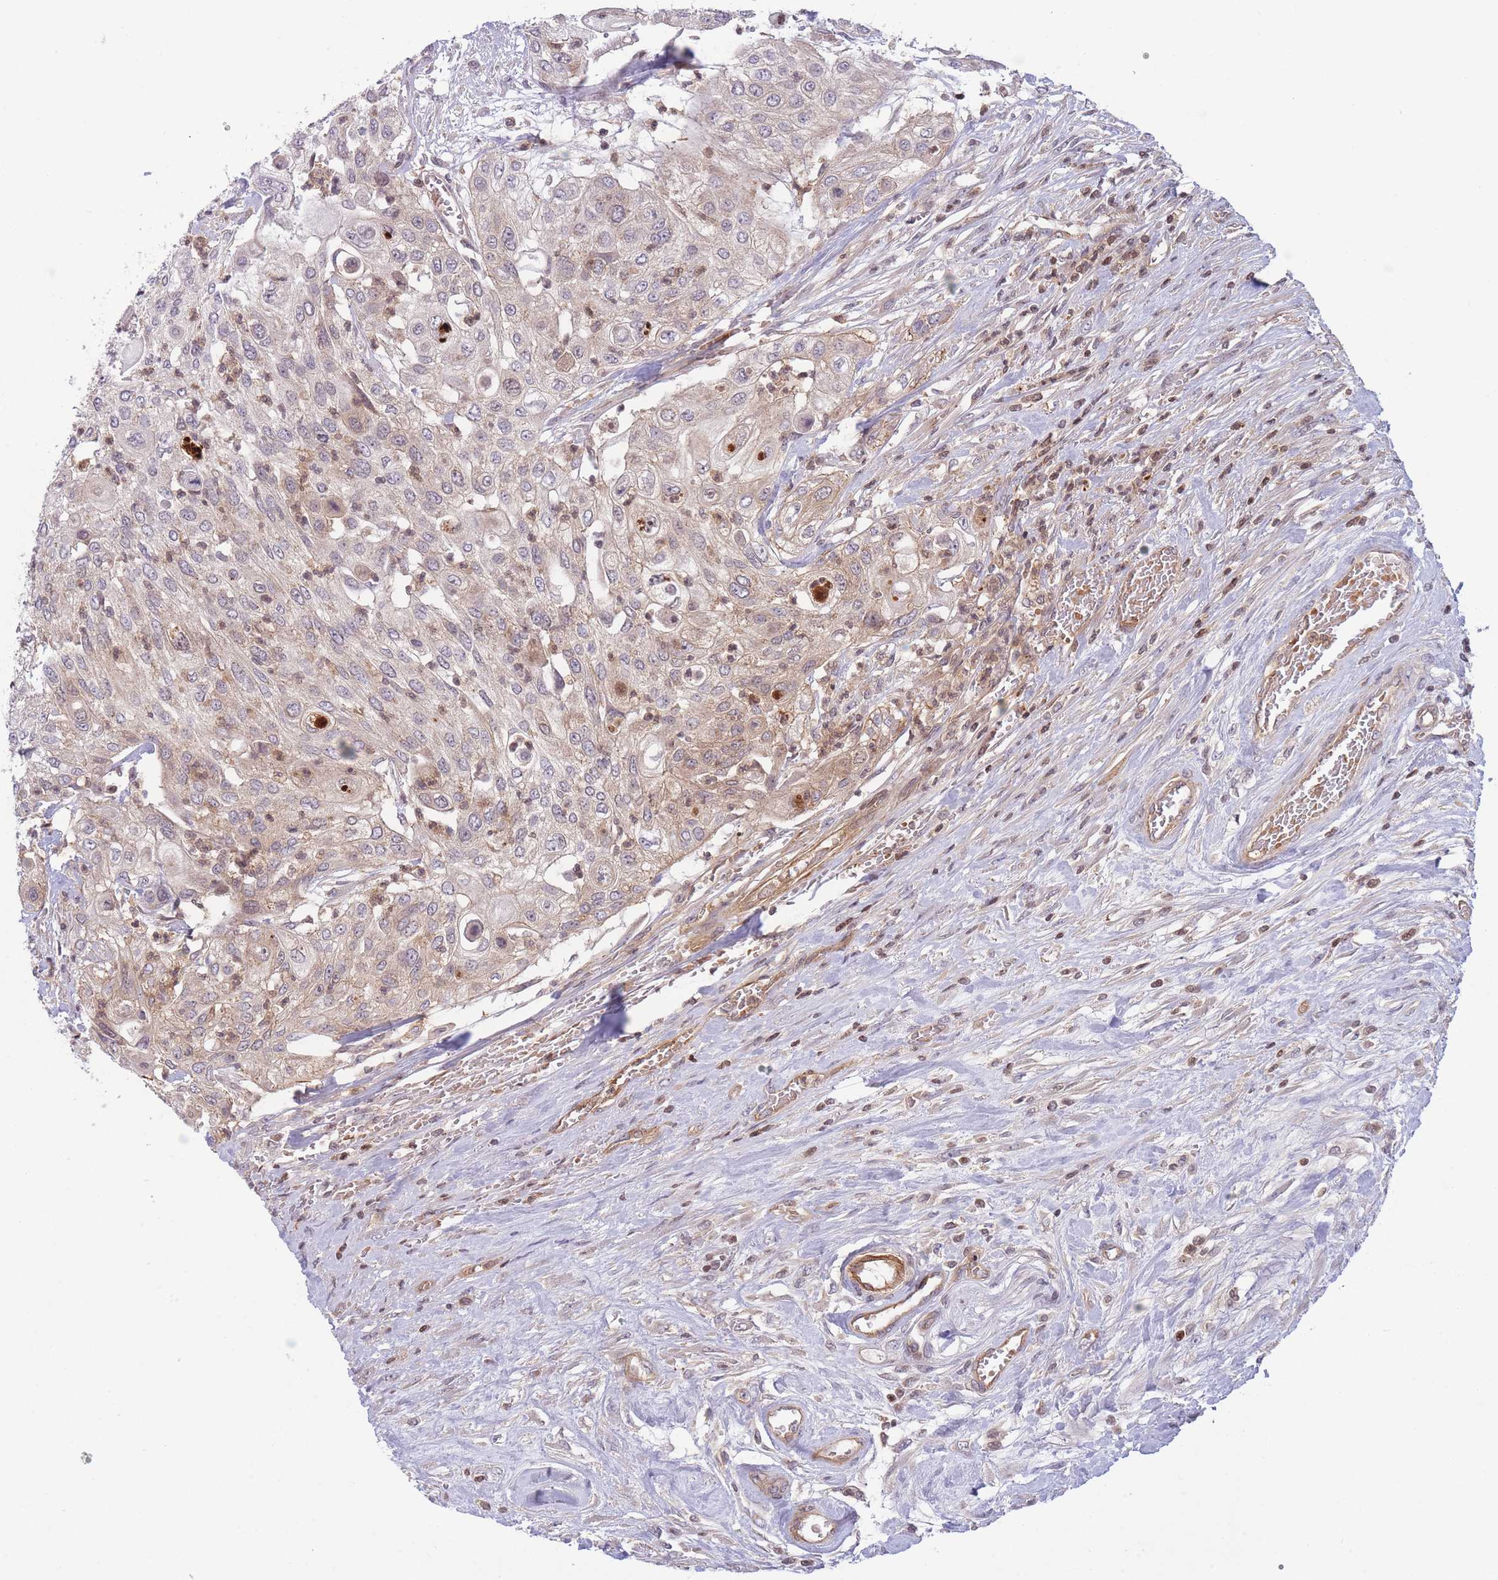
{"staining": {"intensity": "weak", "quantity": "25%-75%", "location": "cytoplasmic/membranous"}, "tissue": "urothelial cancer", "cell_type": "Tumor cells", "image_type": "cancer", "snomed": [{"axis": "morphology", "description": "Urothelial carcinoma, High grade"}, {"axis": "topography", "description": "Urinary bladder"}], "caption": "Immunohistochemistry micrograph of neoplastic tissue: human high-grade urothelial carcinoma stained using IHC reveals low levels of weak protein expression localized specifically in the cytoplasmic/membranous of tumor cells, appearing as a cytoplasmic/membranous brown color.", "gene": "SLC35F5", "patient": {"sex": "female", "age": 79}}